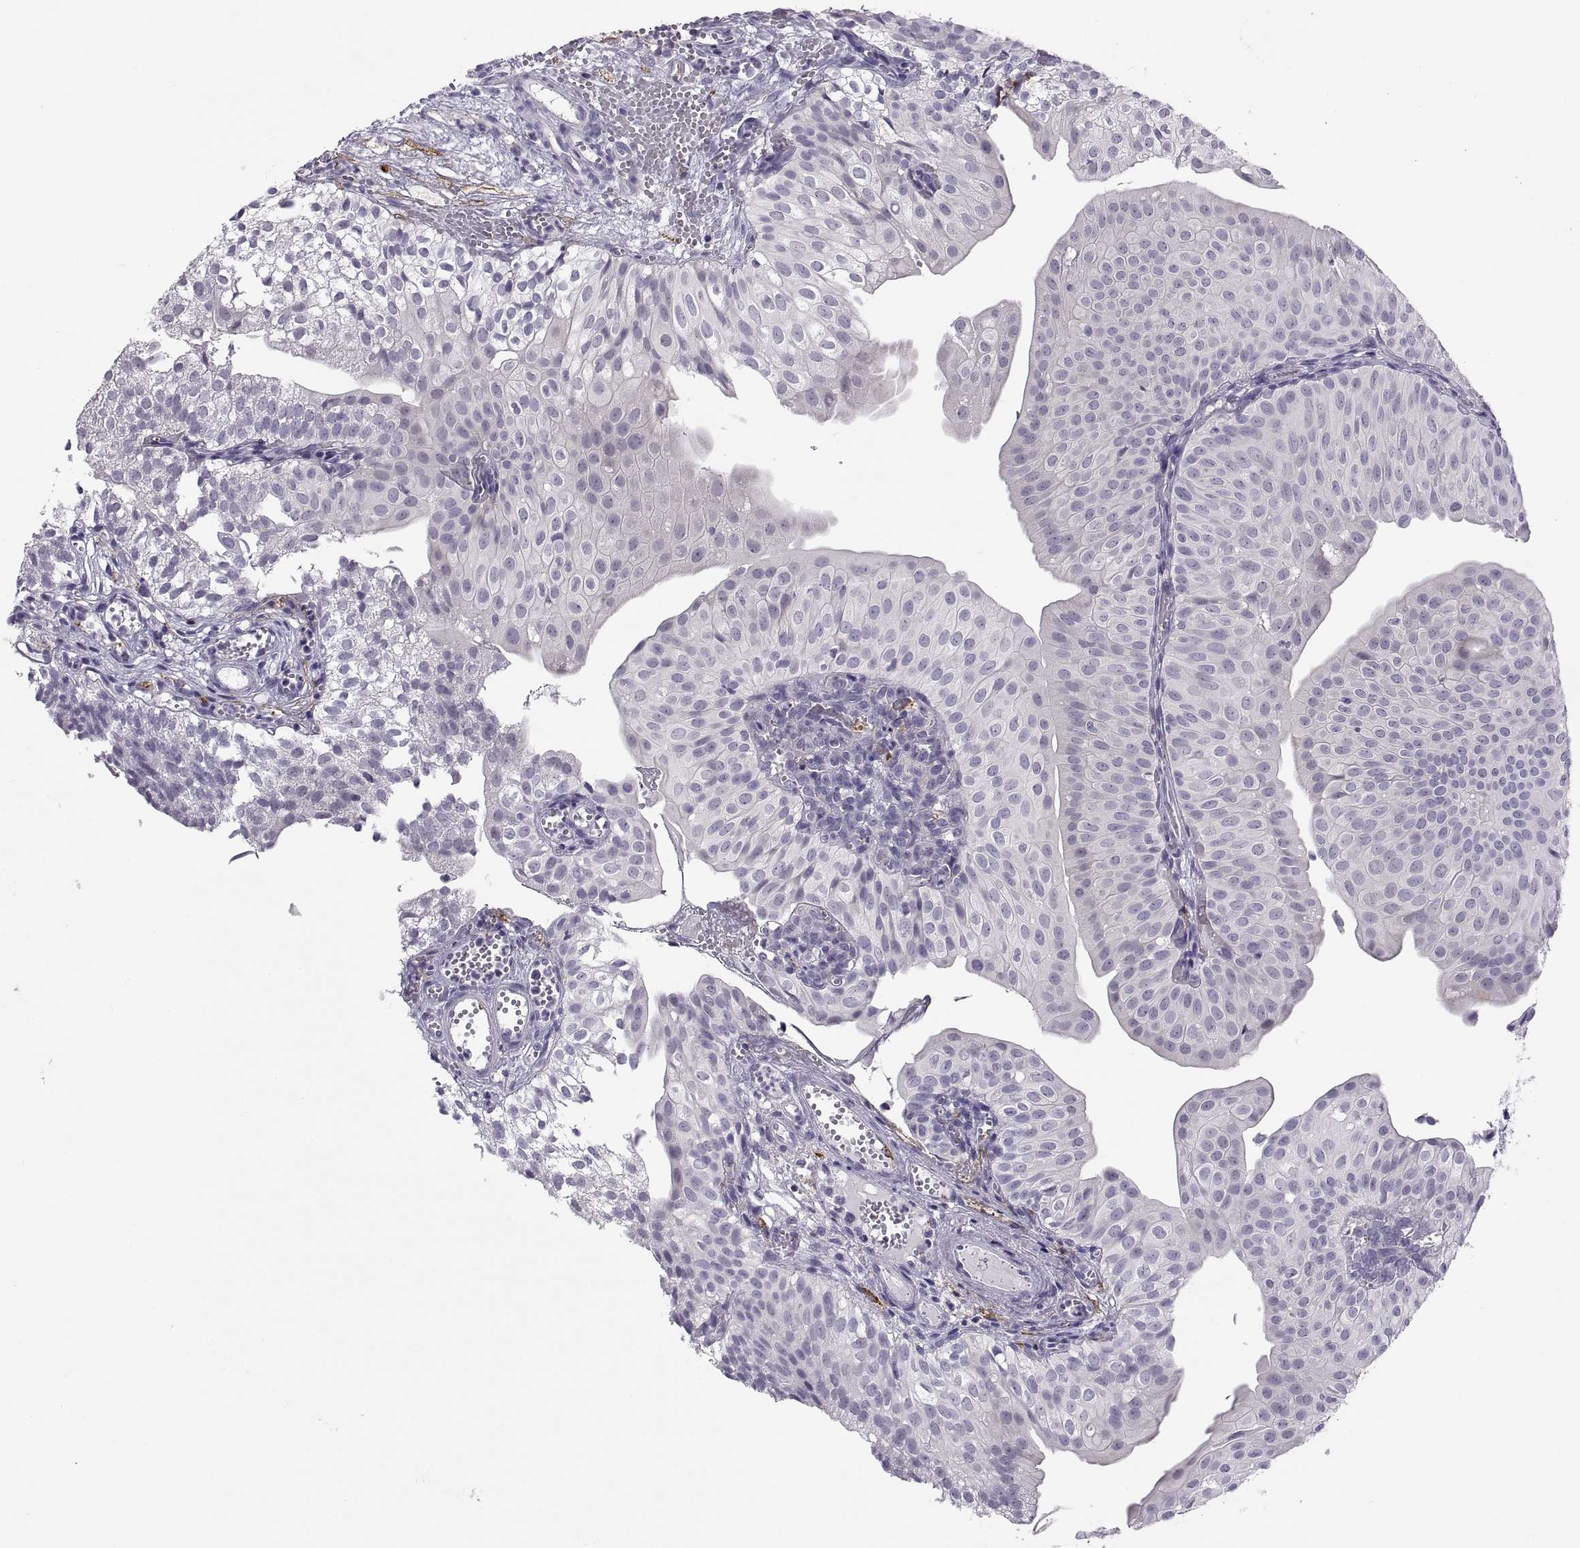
{"staining": {"intensity": "negative", "quantity": "none", "location": "none"}, "tissue": "urothelial cancer", "cell_type": "Tumor cells", "image_type": "cancer", "snomed": [{"axis": "morphology", "description": "Urothelial carcinoma, Low grade"}, {"axis": "topography", "description": "Urinary bladder"}], "caption": "Immunohistochemistry micrograph of urothelial cancer stained for a protein (brown), which displays no staining in tumor cells.", "gene": "TTC21A", "patient": {"sex": "male", "age": 72}}